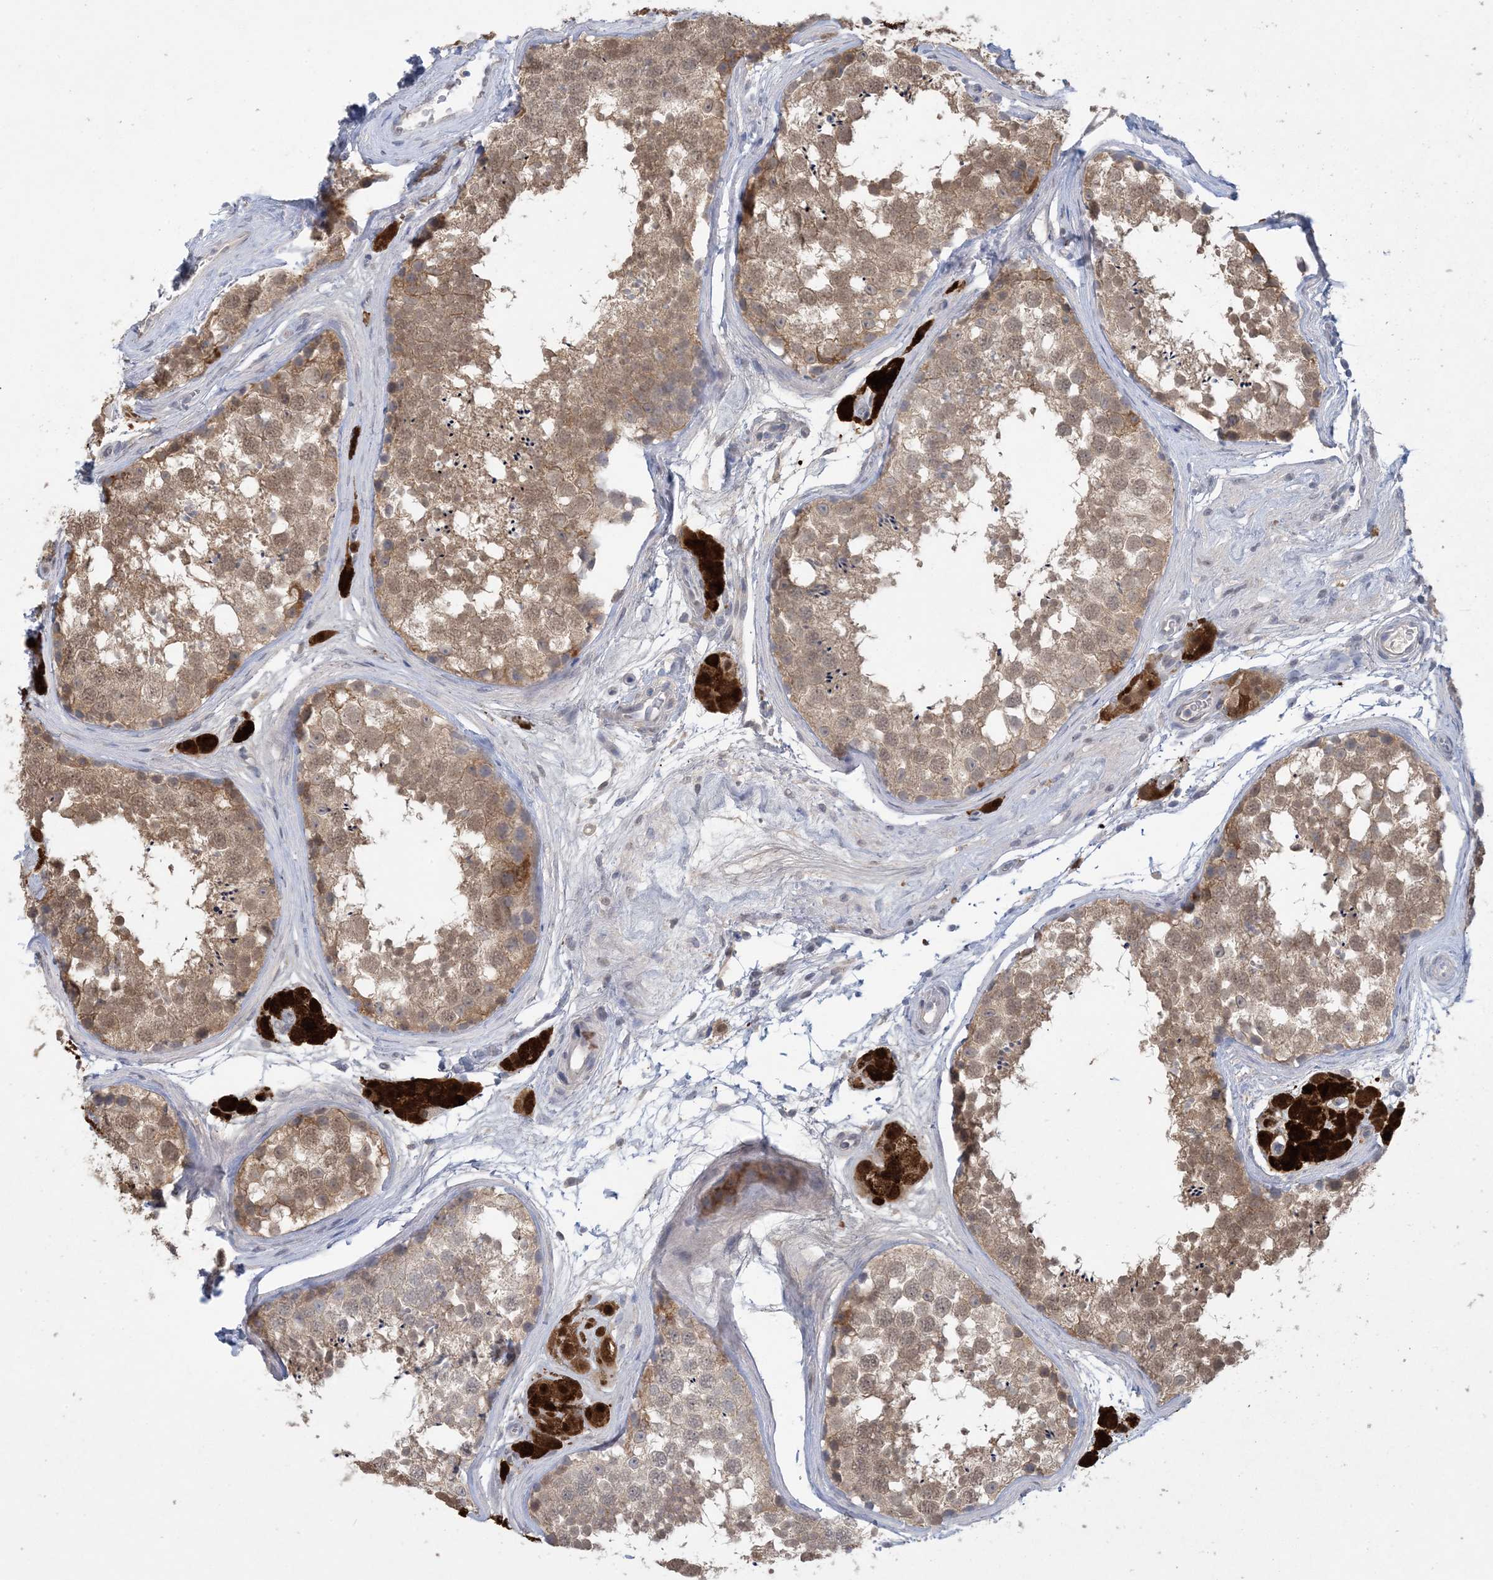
{"staining": {"intensity": "moderate", "quantity": ">75%", "location": "cytoplasmic/membranous,nuclear"}, "tissue": "testis", "cell_type": "Cells in seminiferous ducts", "image_type": "normal", "snomed": [{"axis": "morphology", "description": "Normal tissue, NOS"}, {"axis": "topography", "description": "Testis"}], "caption": "Moderate cytoplasmic/membranous,nuclear protein positivity is appreciated in approximately >75% of cells in seminiferous ducts in testis.", "gene": "HMGCS1", "patient": {"sex": "male", "age": 56}}